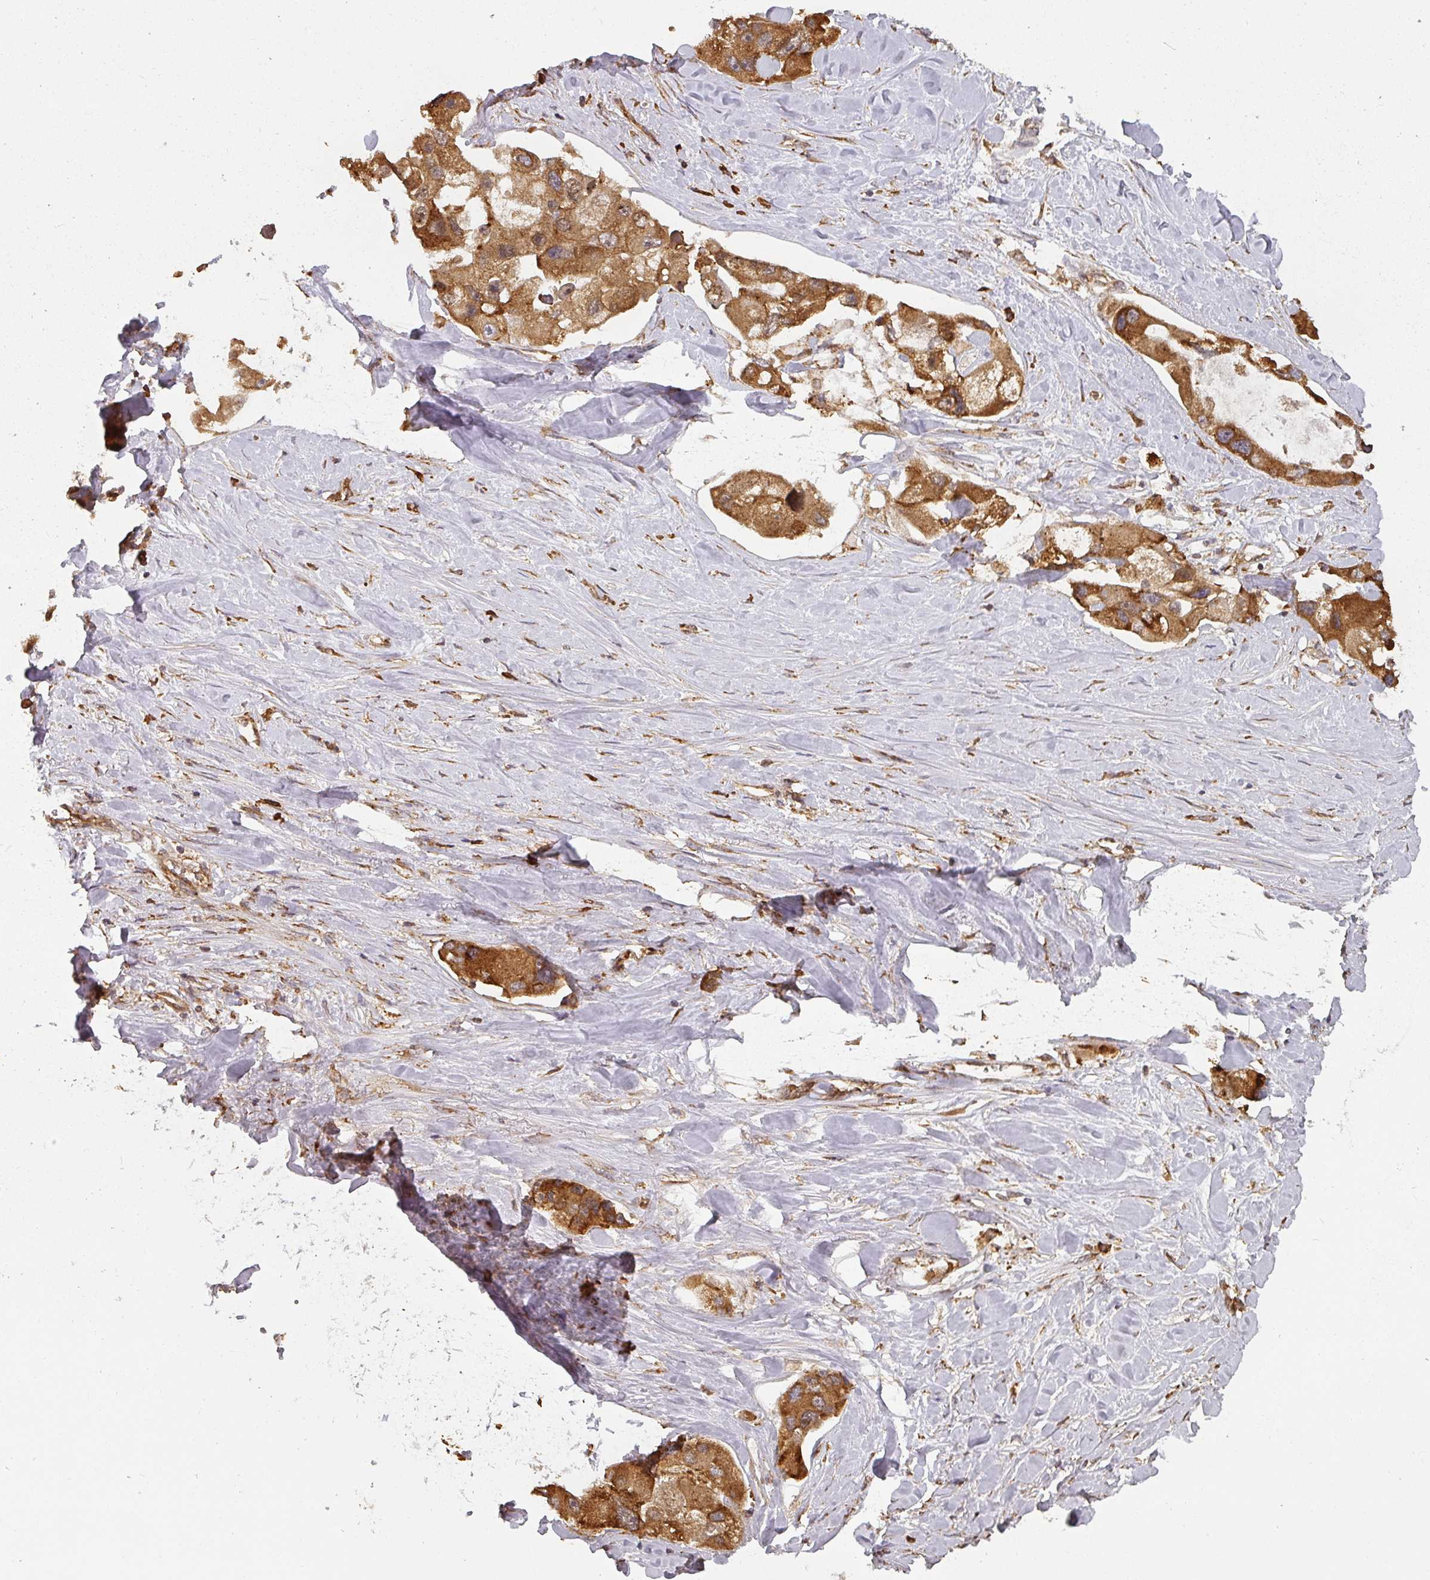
{"staining": {"intensity": "strong", "quantity": ">75%", "location": "cytoplasmic/membranous"}, "tissue": "lung cancer", "cell_type": "Tumor cells", "image_type": "cancer", "snomed": [{"axis": "morphology", "description": "Adenocarcinoma, NOS"}, {"axis": "topography", "description": "Lung"}], "caption": "Immunohistochemical staining of human adenocarcinoma (lung) shows high levels of strong cytoplasmic/membranous positivity in about >75% of tumor cells.", "gene": "PPP6R3", "patient": {"sex": "female", "age": 54}}